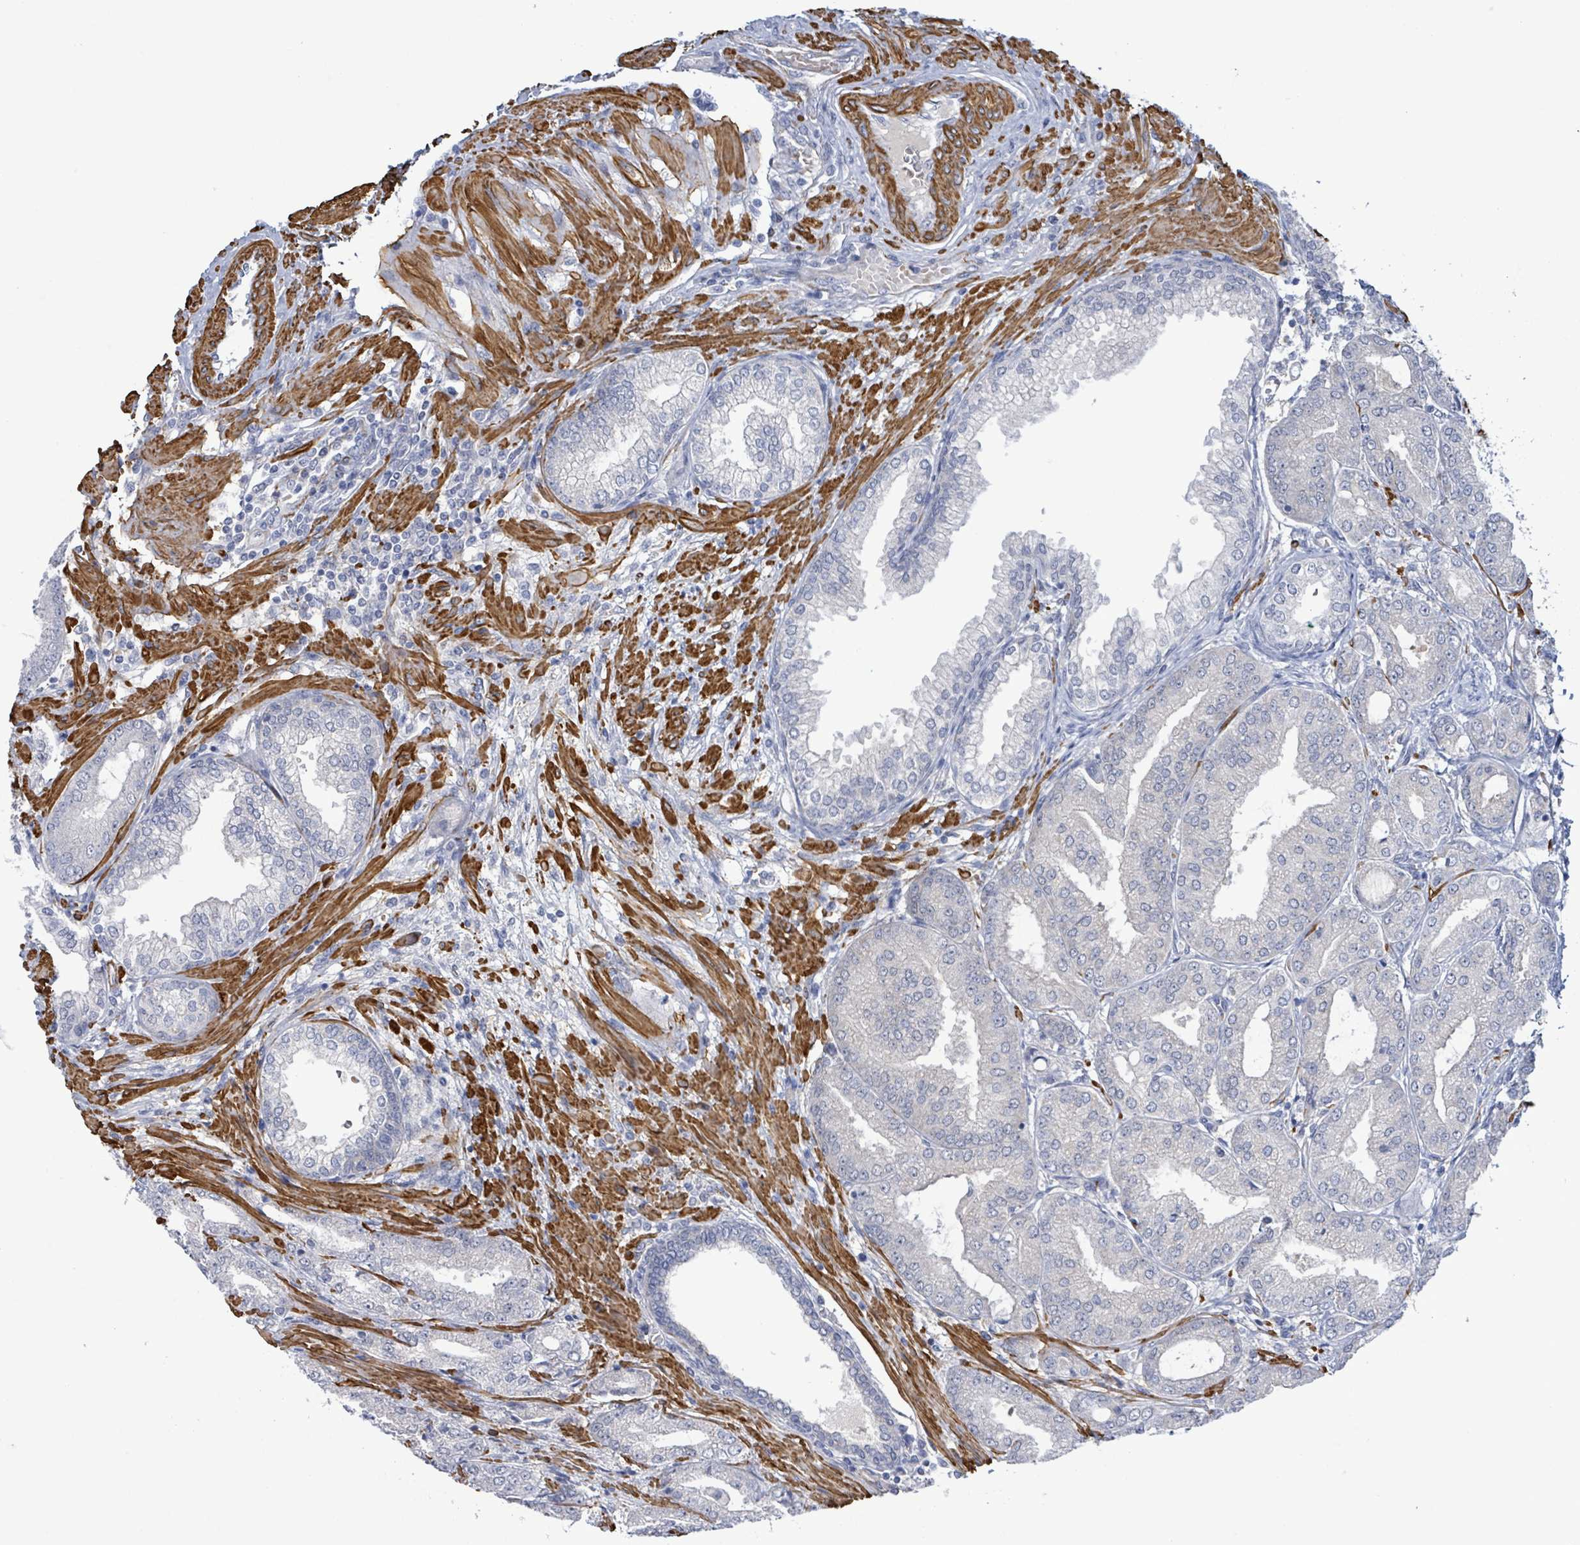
{"staining": {"intensity": "negative", "quantity": "none", "location": "none"}, "tissue": "prostate cancer", "cell_type": "Tumor cells", "image_type": "cancer", "snomed": [{"axis": "morphology", "description": "Adenocarcinoma, High grade"}, {"axis": "topography", "description": "Prostate"}], "caption": "Histopathology image shows no significant protein positivity in tumor cells of high-grade adenocarcinoma (prostate).", "gene": "DMRTC1B", "patient": {"sex": "male", "age": 71}}